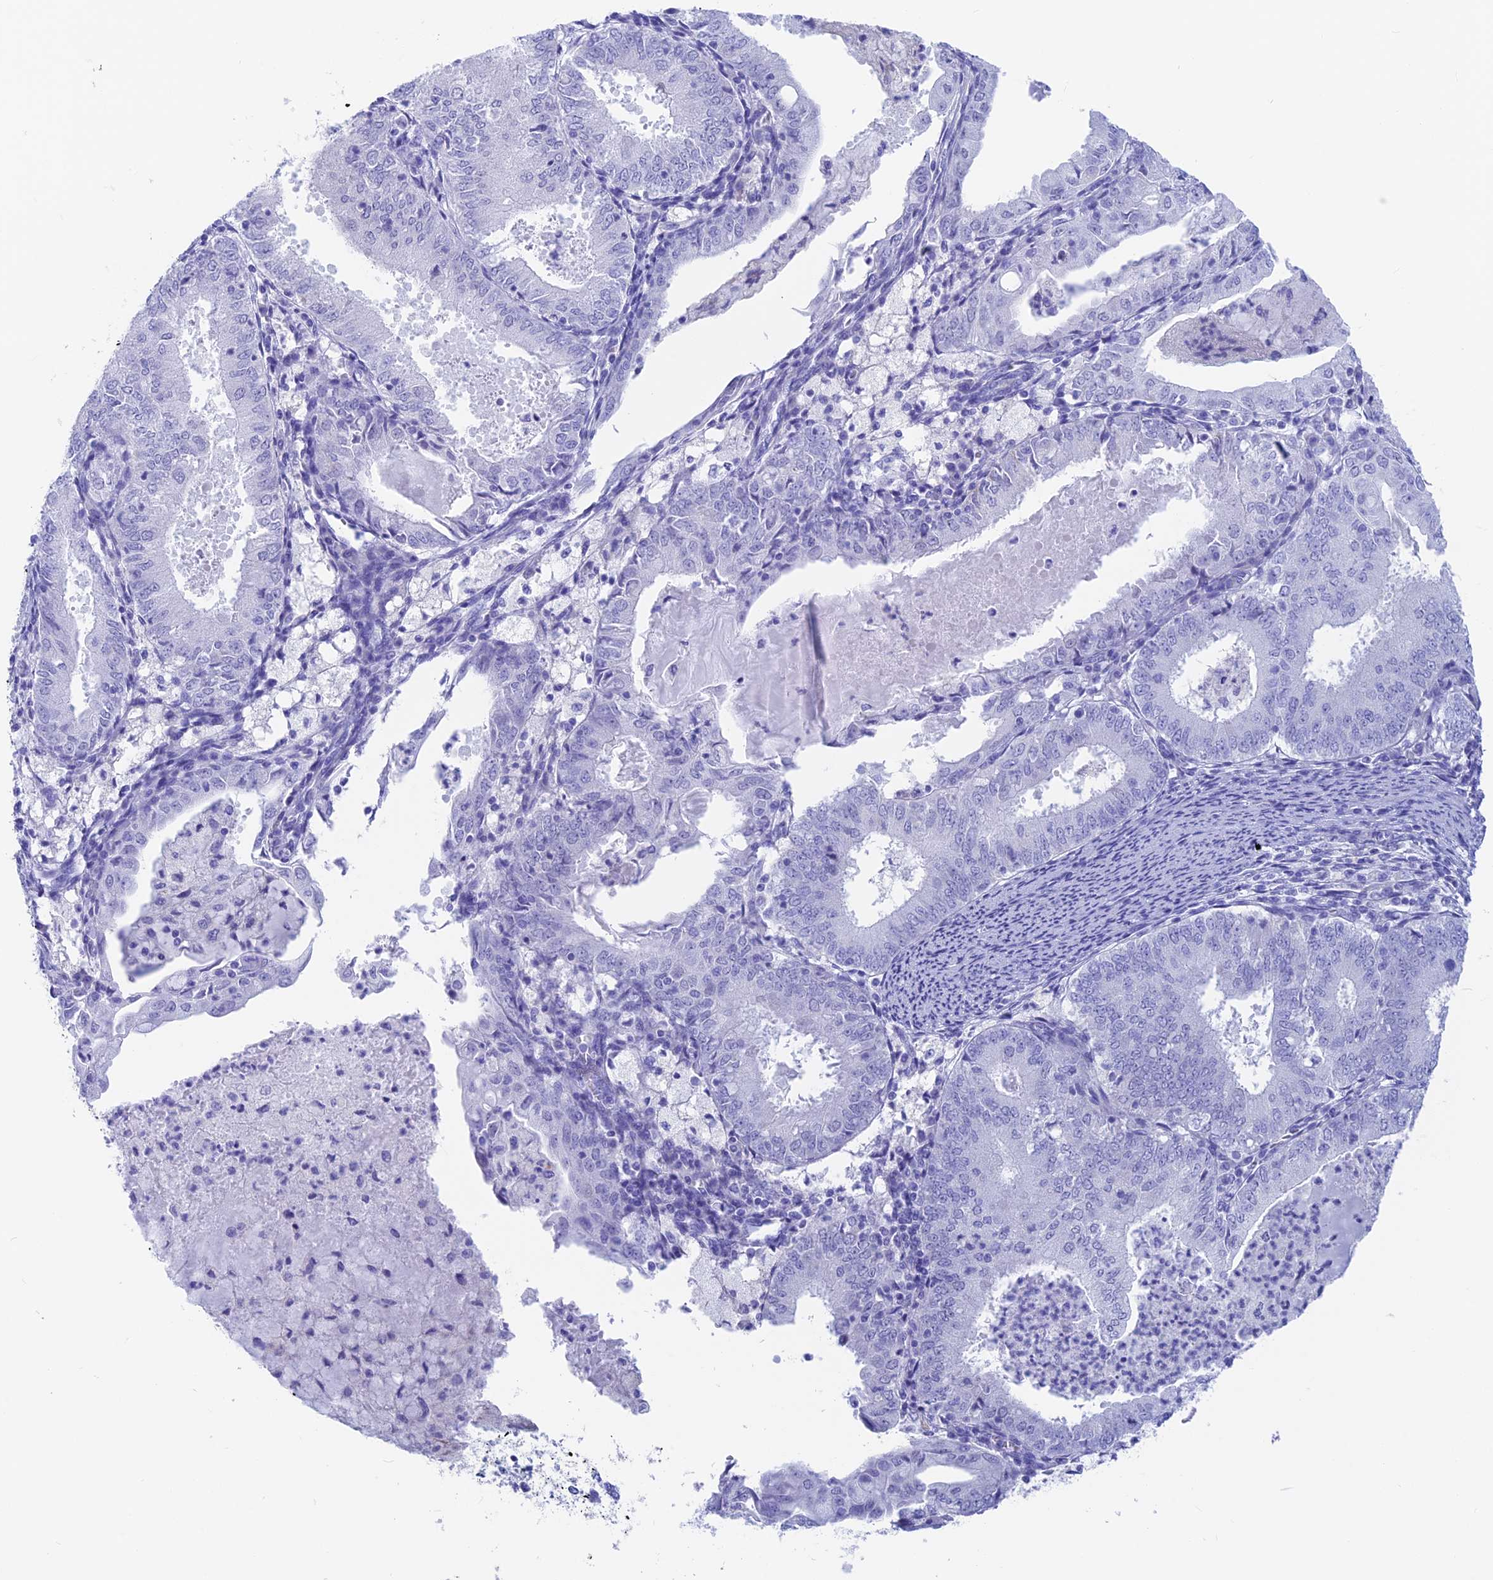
{"staining": {"intensity": "negative", "quantity": "none", "location": "none"}, "tissue": "endometrial cancer", "cell_type": "Tumor cells", "image_type": "cancer", "snomed": [{"axis": "morphology", "description": "Adenocarcinoma, NOS"}, {"axis": "topography", "description": "Endometrium"}], "caption": "Immunohistochemistry (IHC) photomicrograph of endometrial cancer (adenocarcinoma) stained for a protein (brown), which displays no positivity in tumor cells.", "gene": "GNGT2", "patient": {"sex": "female", "age": 57}}